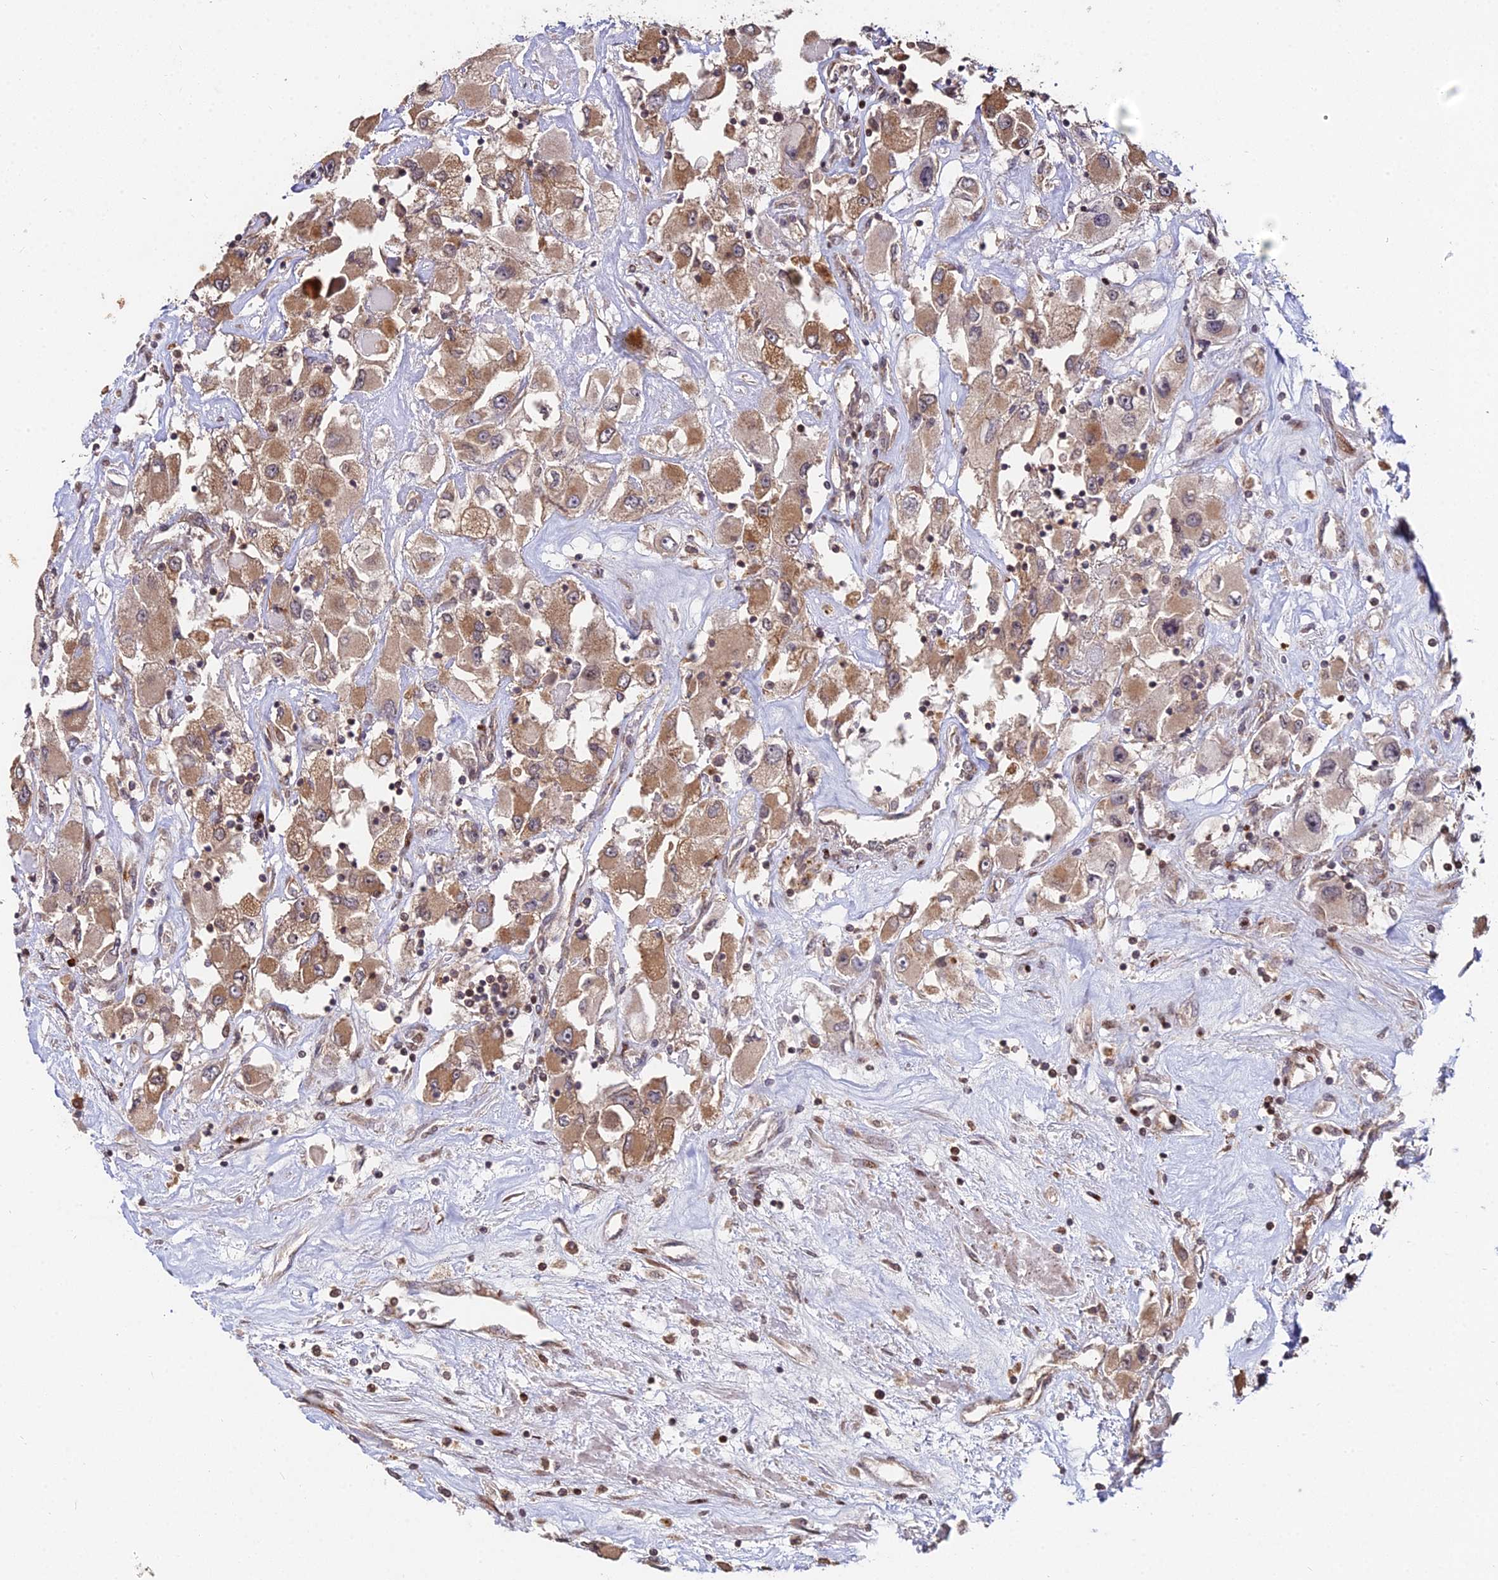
{"staining": {"intensity": "moderate", "quantity": ">75%", "location": "cytoplasmic/membranous"}, "tissue": "renal cancer", "cell_type": "Tumor cells", "image_type": "cancer", "snomed": [{"axis": "morphology", "description": "Adenocarcinoma, NOS"}, {"axis": "topography", "description": "Kidney"}], "caption": "Protein expression analysis of renal cancer (adenocarcinoma) exhibits moderate cytoplasmic/membranous expression in approximately >75% of tumor cells.", "gene": "RBMS2", "patient": {"sex": "female", "age": 52}}